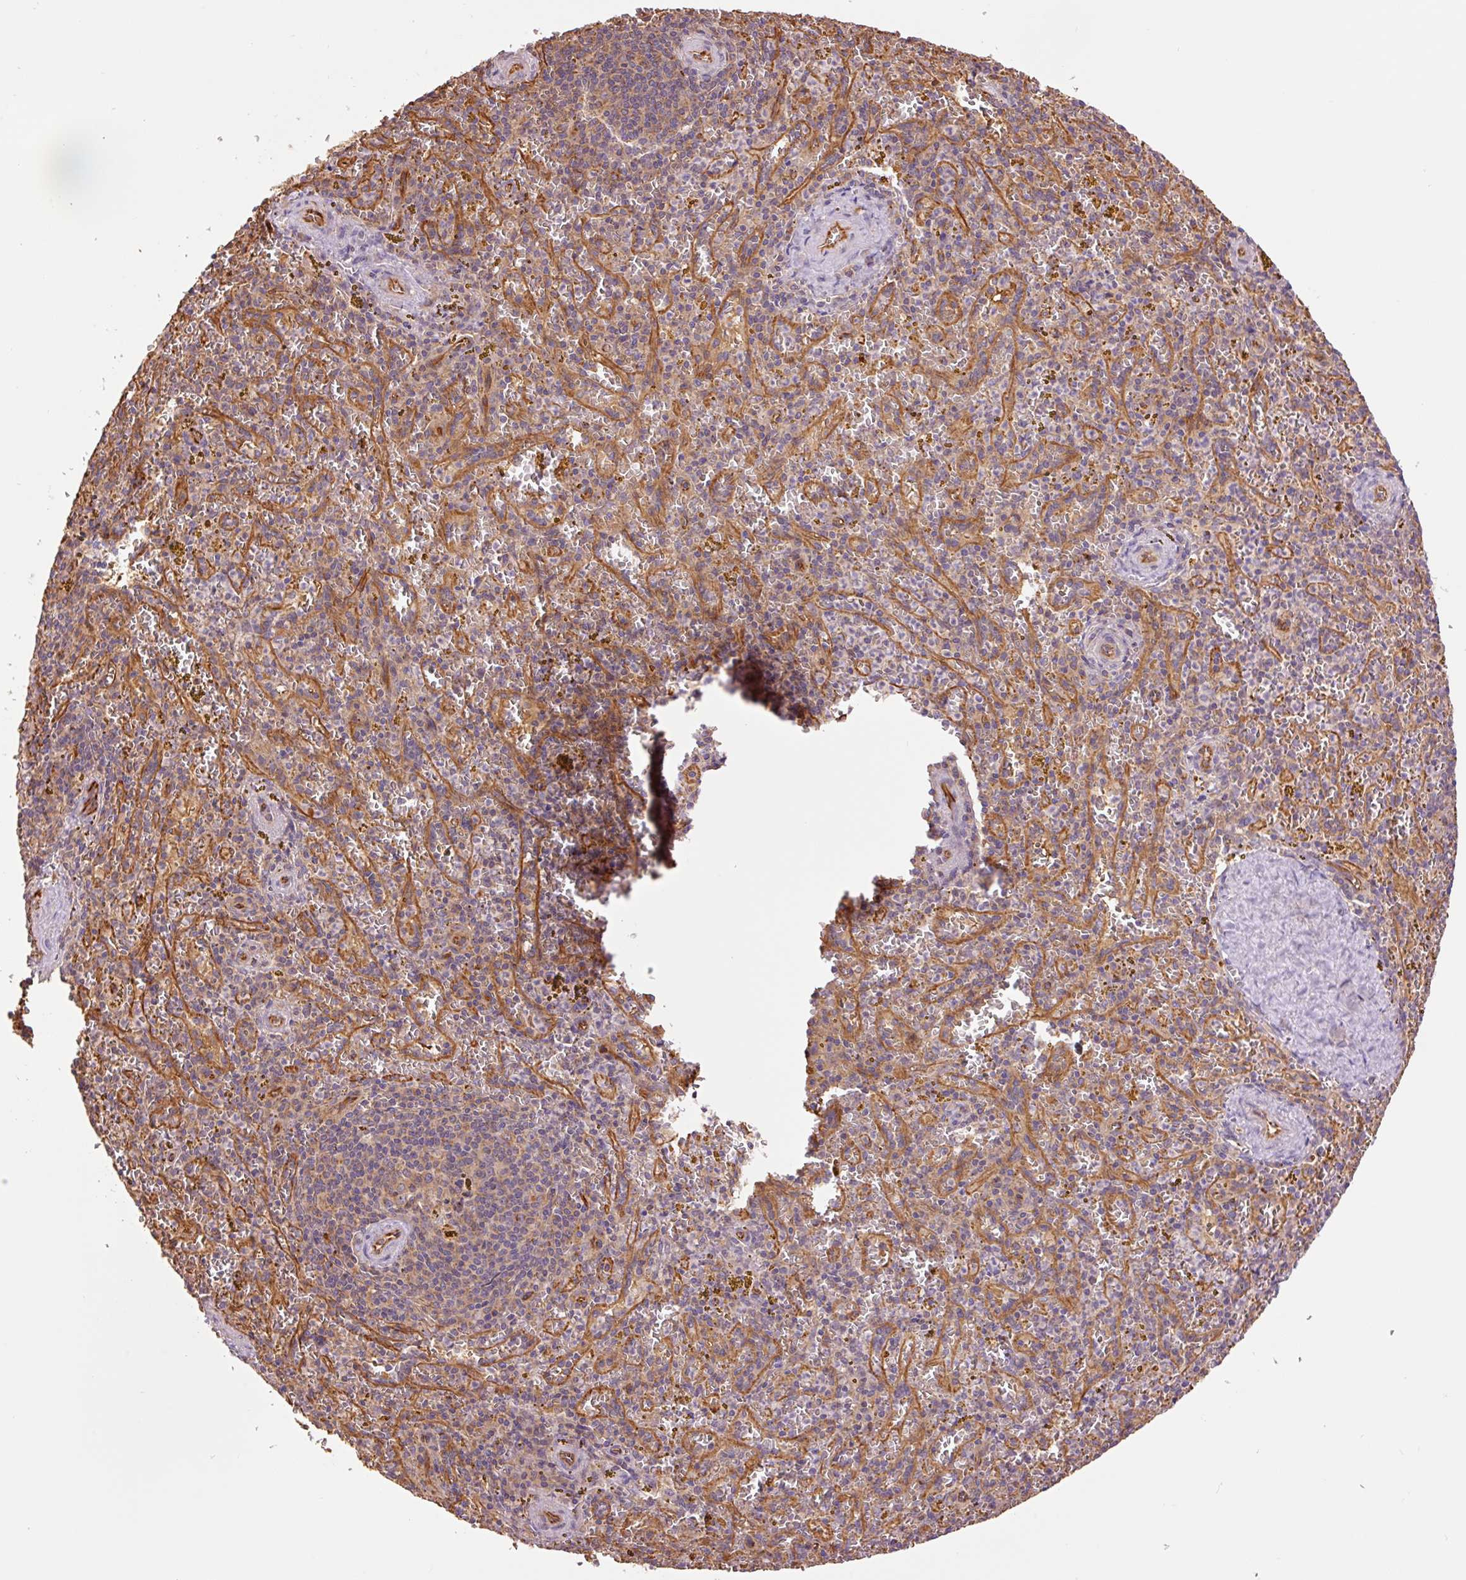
{"staining": {"intensity": "negative", "quantity": "none", "location": "none"}, "tissue": "spleen", "cell_type": "Cells in red pulp", "image_type": "normal", "snomed": [{"axis": "morphology", "description": "Normal tissue, NOS"}, {"axis": "topography", "description": "Spleen"}], "caption": "This is a photomicrograph of immunohistochemistry (IHC) staining of unremarkable spleen, which shows no staining in cells in red pulp. Nuclei are stained in blue.", "gene": "PCK2", "patient": {"sex": "male", "age": 57}}